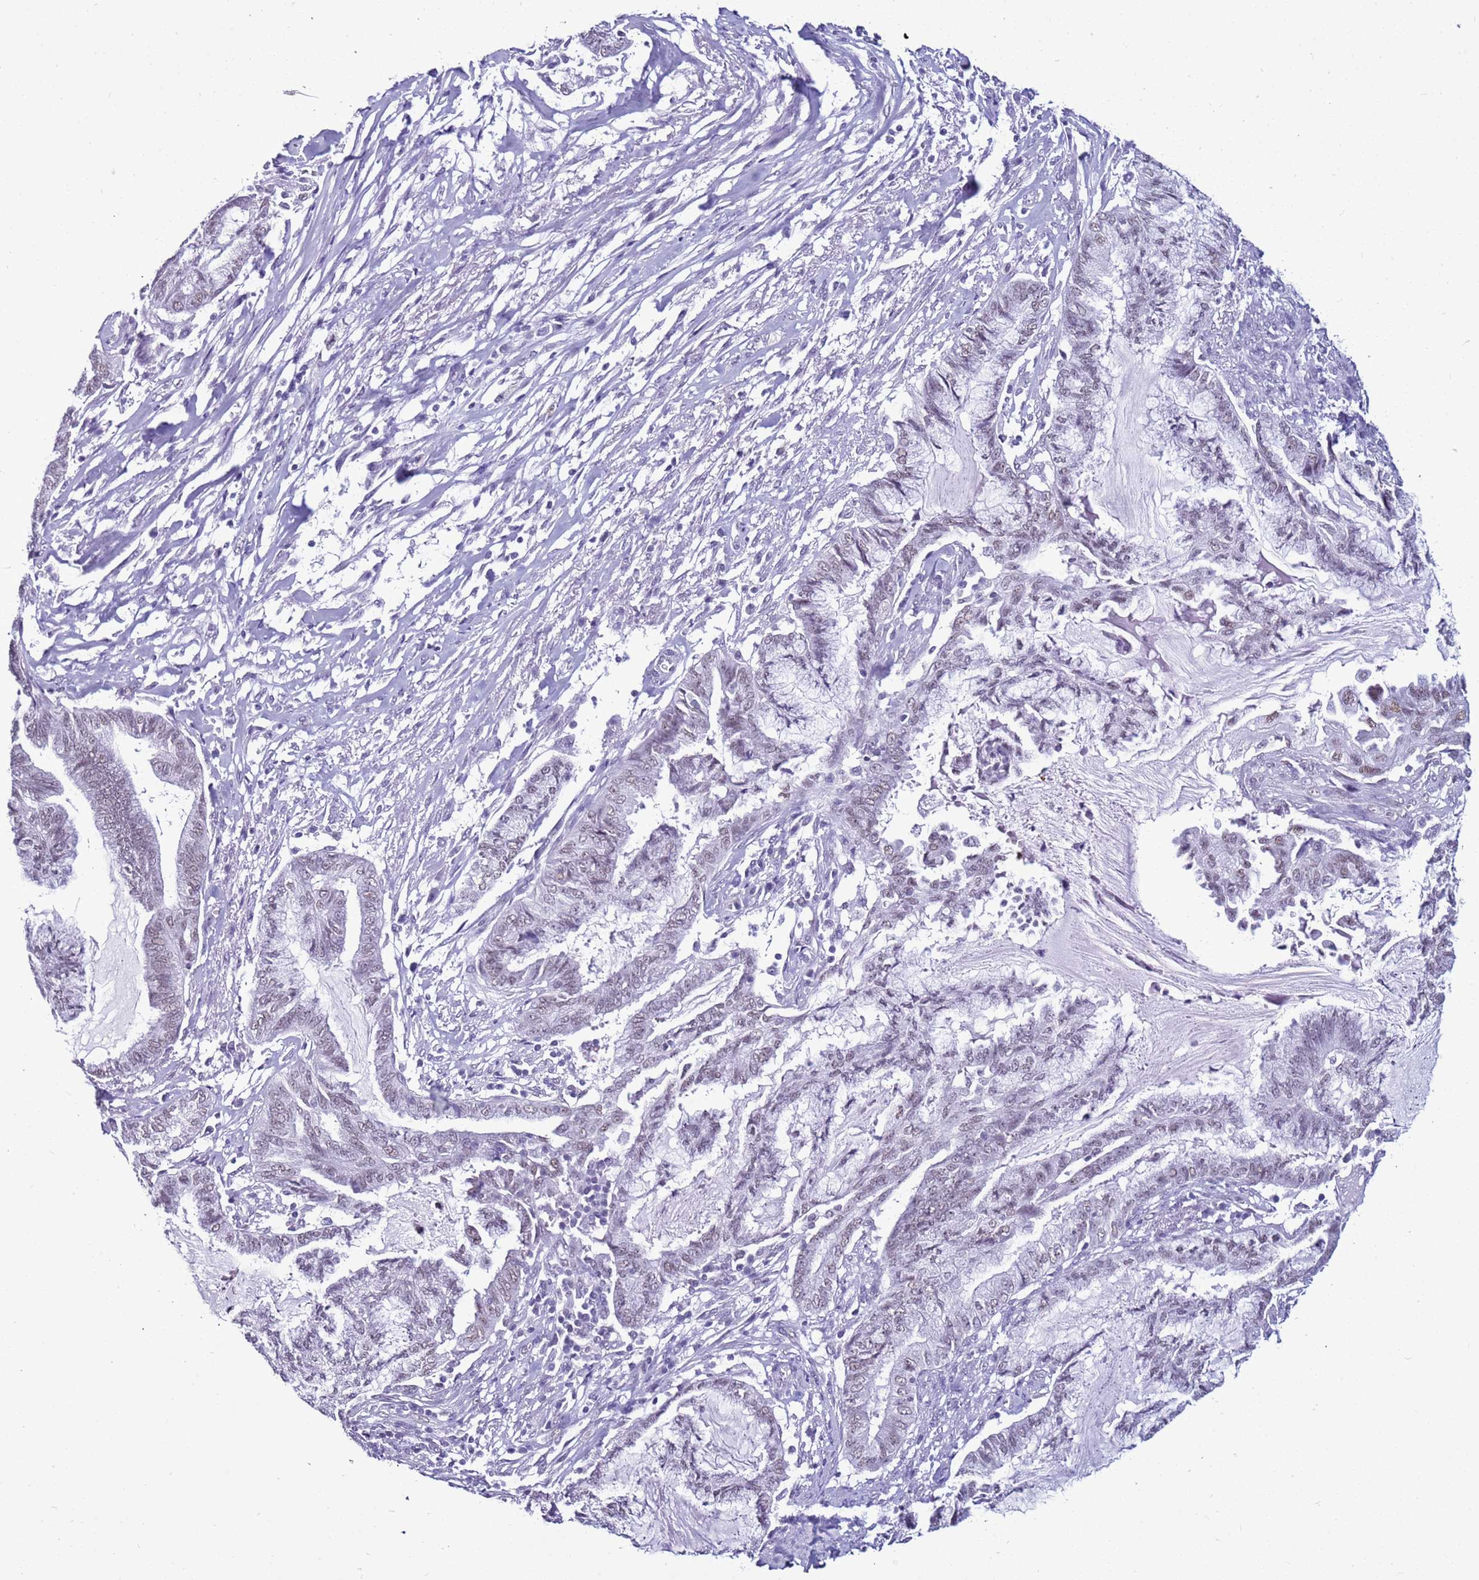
{"staining": {"intensity": "weak", "quantity": "<25%", "location": "nuclear"}, "tissue": "endometrial cancer", "cell_type": "Tumor cells", "image_type": "cancer", "snomed": [{"axis": "morphology", "description": "Adenocarcinoma, NOS"}, {"axis": "topography", "description": "Endometrium"}], "caption": "Tumor cells show no significant protein staining in endometrial adenocarcinoma. (Stains: DAB (3,3'-diaminobenzidine) immunohistochemistry (IHC) with hematoxylin counter stain, Microscopy: brightfield microscopy at high magnification).", "gene": "DHX15", "patient": {"sex": "female", "age": 86}}